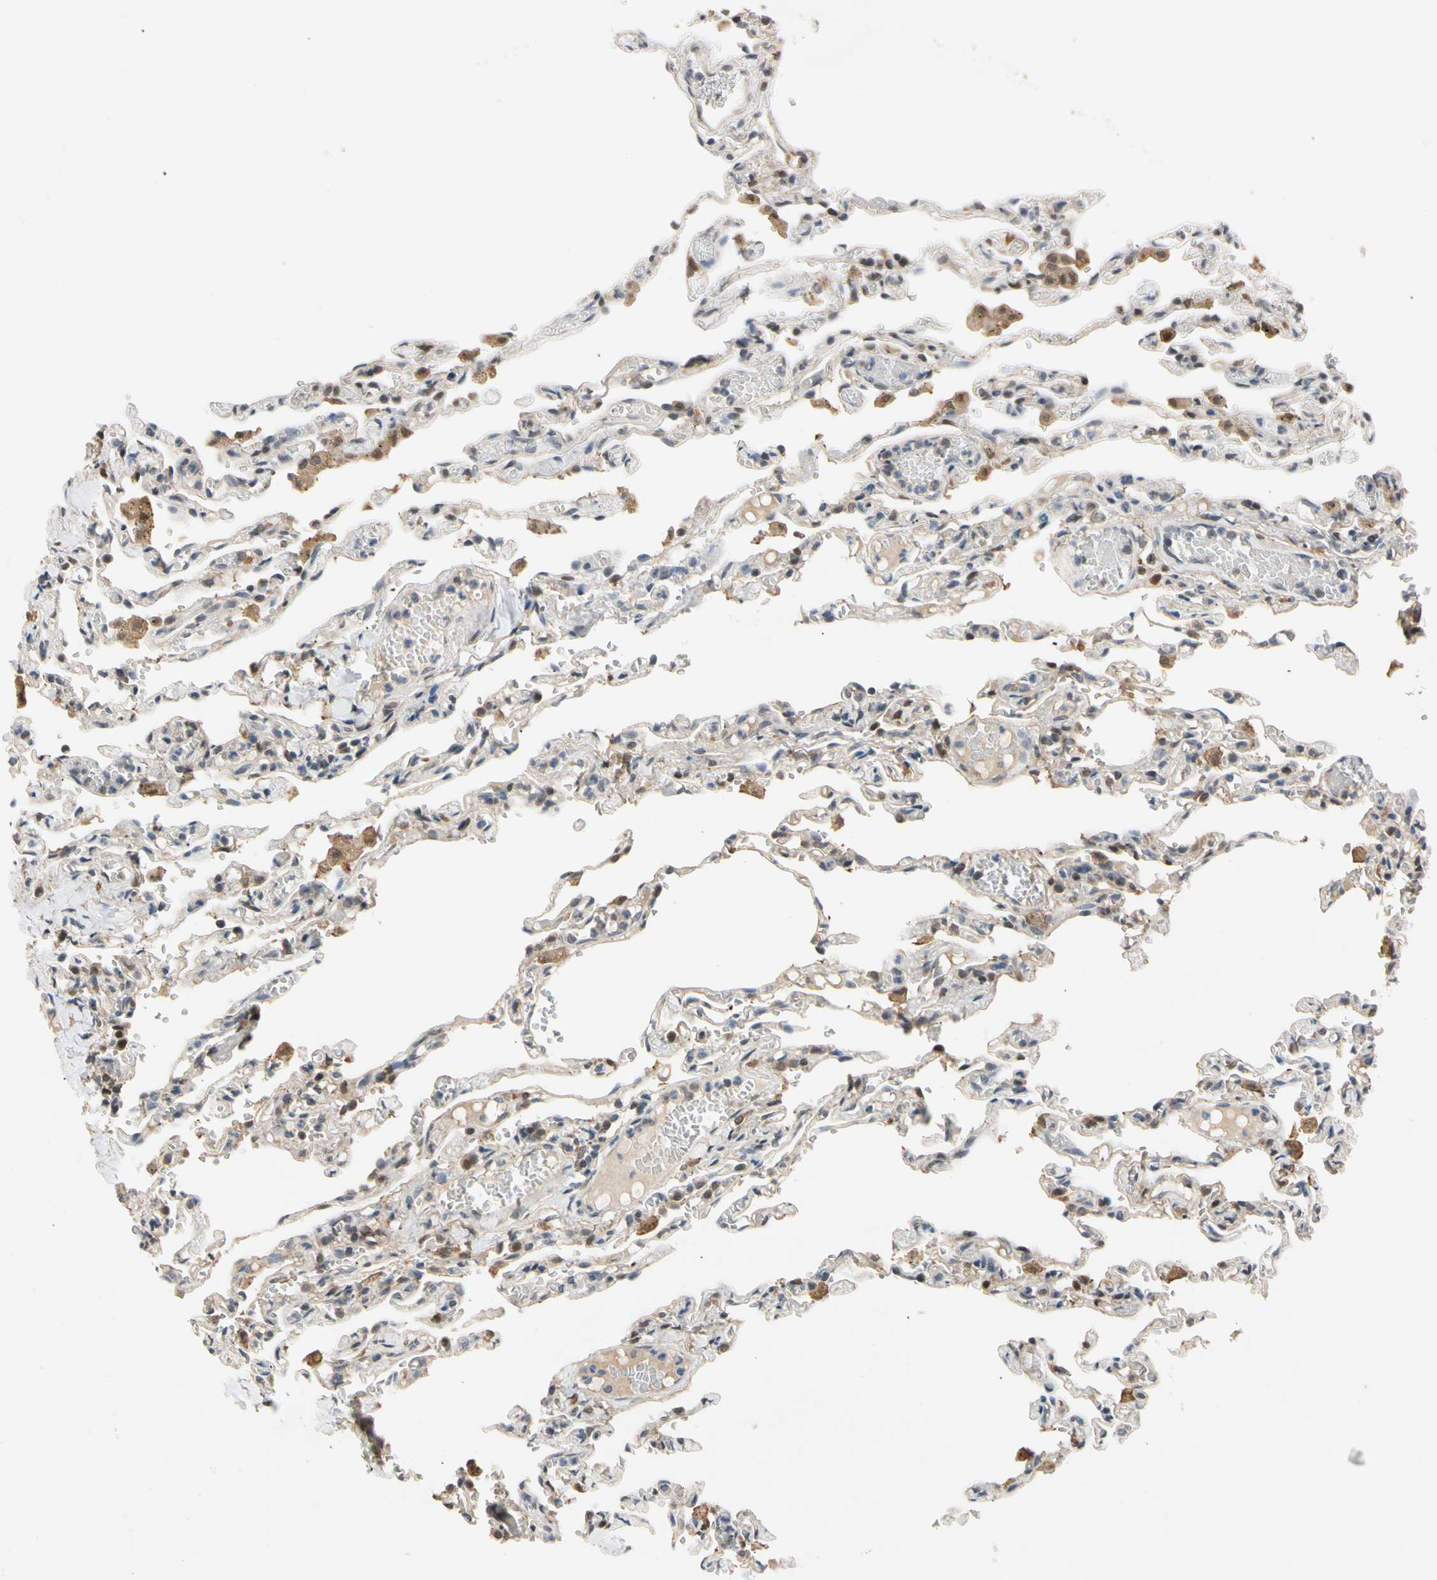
{"staining": {"intensity": "moderate", "quantity": "25%-75%", "location": "cytoplasmic/membranous,nuclear"}, "tissue": "lung", "cell_type": "Alveolar cells", "image_type": "normal", "snomed": [{"axis": "morphology", "description": "Normal tissue, NOS"}, {"axis": "topography", "description": "Lung"}], "caption": "Immunohistochemical staining of normal human lung shows moderate cytoplasmic/membranous,nuclear protein staining in about 25%-75% of alveolar cells.", "gene": "RIOX2", "patient": {"sex": "male", "age": 21}}